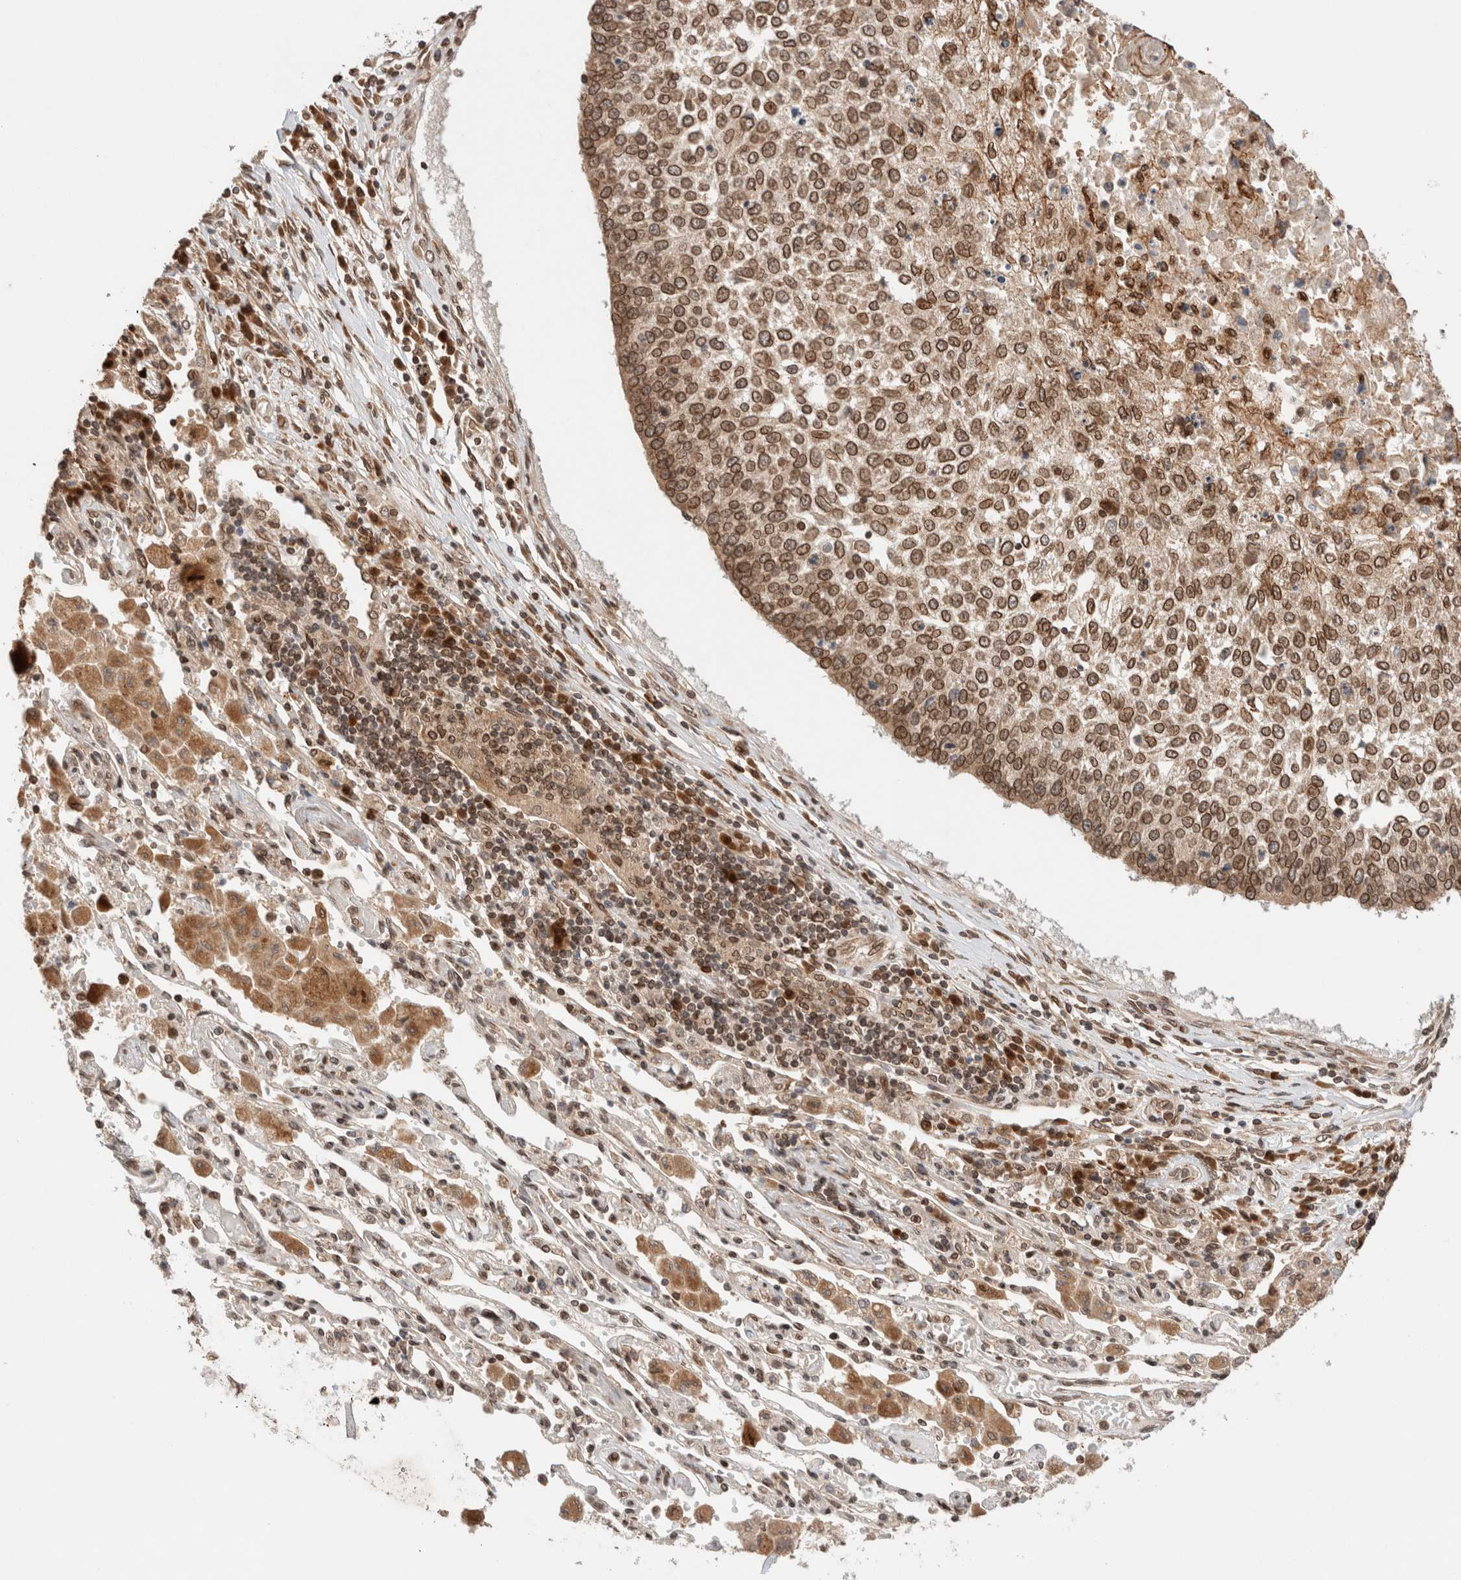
{"staining": {"intensity": "strong", "quantity": ">75%", "location": "cytoplasmic/membranous,nuclear"}, "tissue": "lung cancer", "cell_type": "Tumor cells", "image_type": "cancer", "snomed": [{"axis": "morphology", "description": "Normal tissue, NOS"}, {"axis": "morphology", "description": "Squamous cell carcinoma, NOS"}, {"axis": "topography", "description": "Cartilage tissue"}, {"axis": "topography", "description": "Bronchus"}, {"axis": "topography", "description": "Lung"}, {"axis": "topography", "description": "Peripheral nerve tissue"}], "caption": "Strong cytoplasmic/membranous and nuclear staining for a protein is seen in approximately >75% of tumor cells of squamous cell carcinoma (lung) using IHC.", "gene": "TPR", "patient": {"sex": "female", "age": 49}}